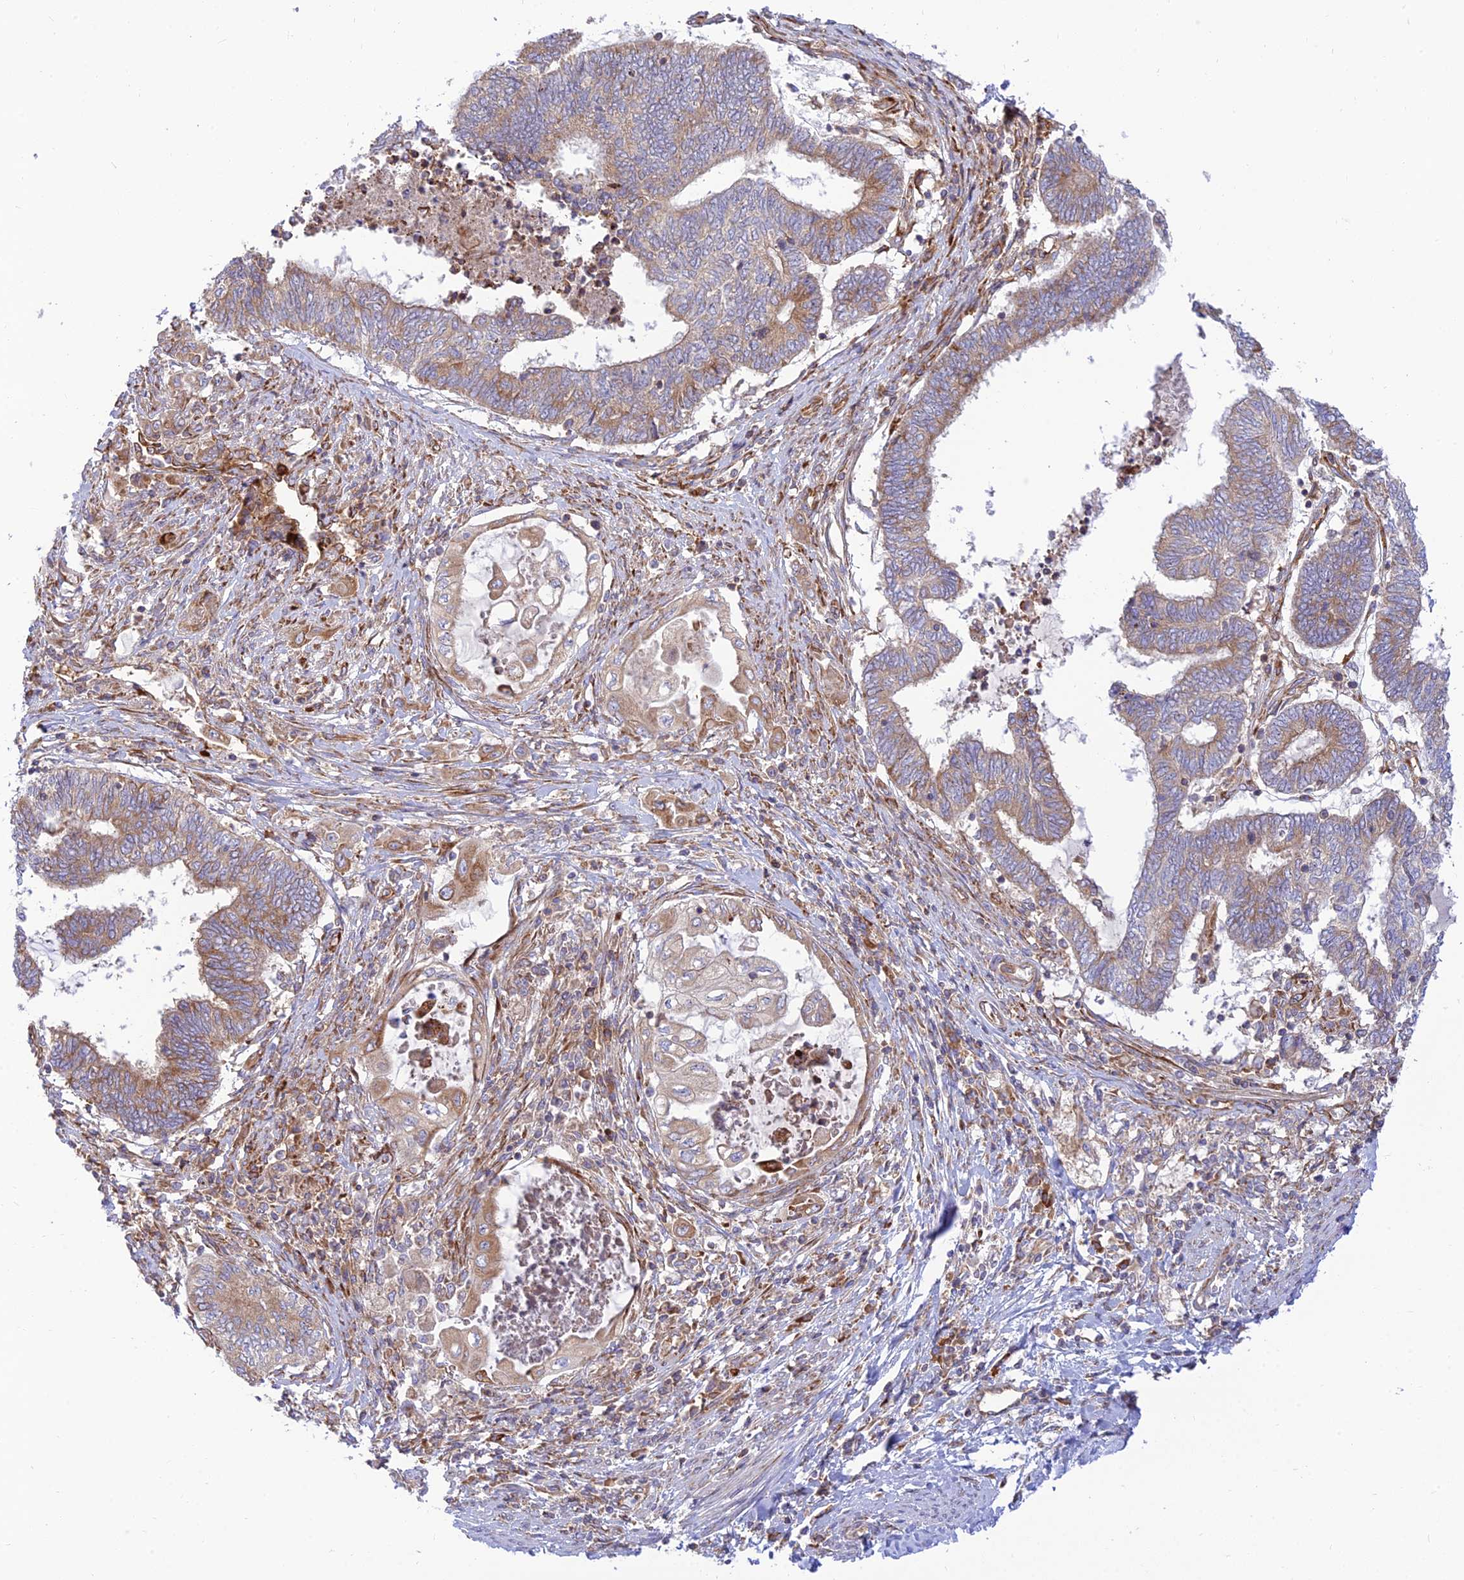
{"staining": {"intensity": "moderate", "quantity": "25%-75%", "location": "cytoplasmic/membranous"}, "tissue": "endometrial cancer", "cell_type": "Tumor cells", "image_type": "cancer", "snomed": [{"axis": "morphology", "description": "Adenocarcinoma, NOS"}, {"axis": "topography", "description": "Uterus"}, {"axis": "topography", "description": "Endometrium"}], "caption": "Tumor cells demonstrate moderate cytoplasmic/membranous staining in approximately 25%-75% of cells in endometrial cancer (adenocarcinoma).", "gene": "PIMREG", "patient": {"sex": "female", "age": 70}}